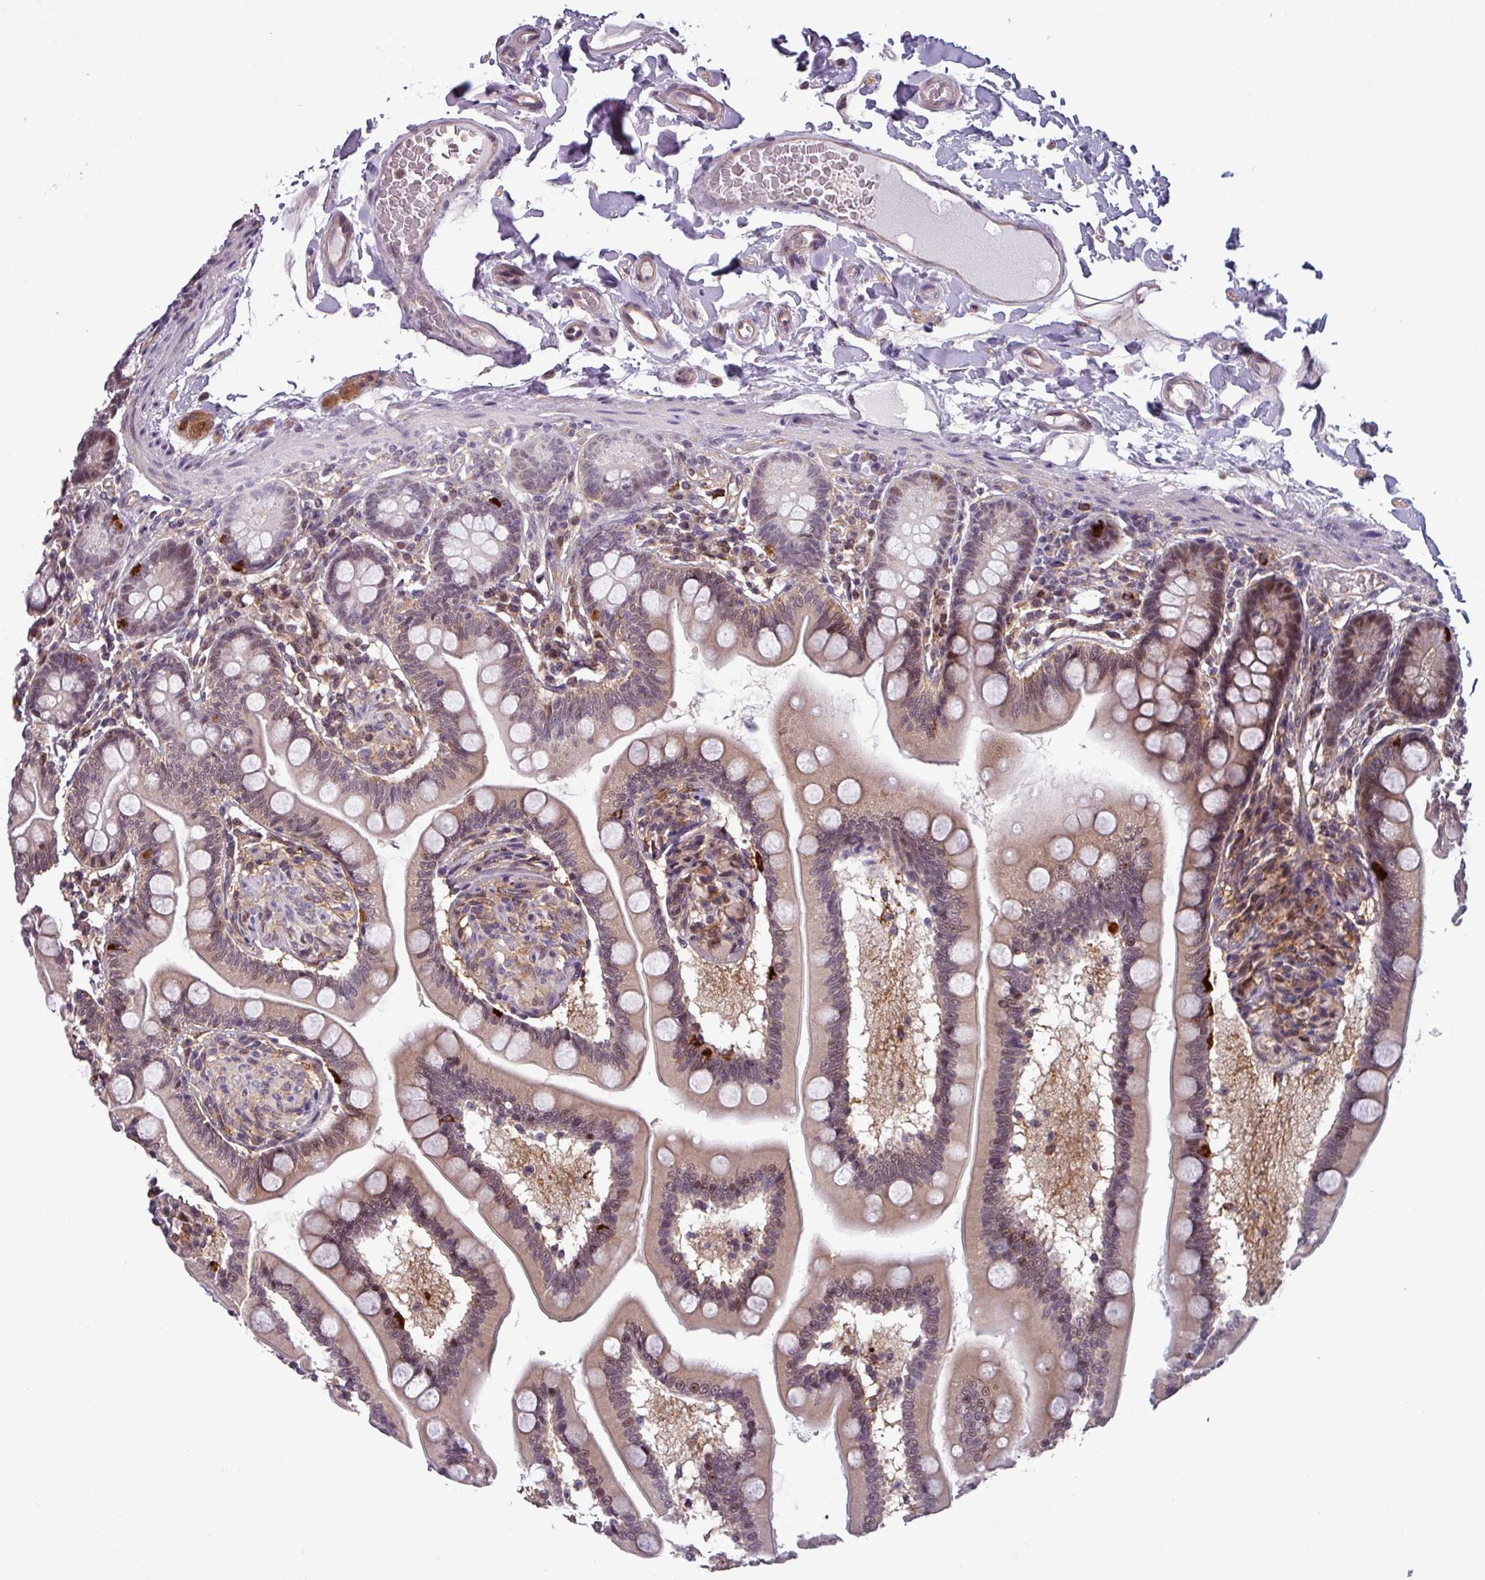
{"staining": {"intensity": "moderate", "quantity": ">75%", "location": "cytoplasmic/membranous,nuclear"}, "tissue": "small intestine", "cell_type": "Glandular cells", "image_type": "normal", "snomed": [{"axis": "morphology", "description": "Normal tissue, NOS"}, {"axis": "topography", "description": "Small intestine"}], "caption": "Benign small intestine exhibits moderate cytoplasmic/membranous,nuclear expression in approximately >75% of glandular cells (DAB (3,3'-diaminobenzidine) = brown stain, brightfield microscopy at high magnification)..", "gene": "NPFFR1", "patient": {"sex": "female", "age": 64}}